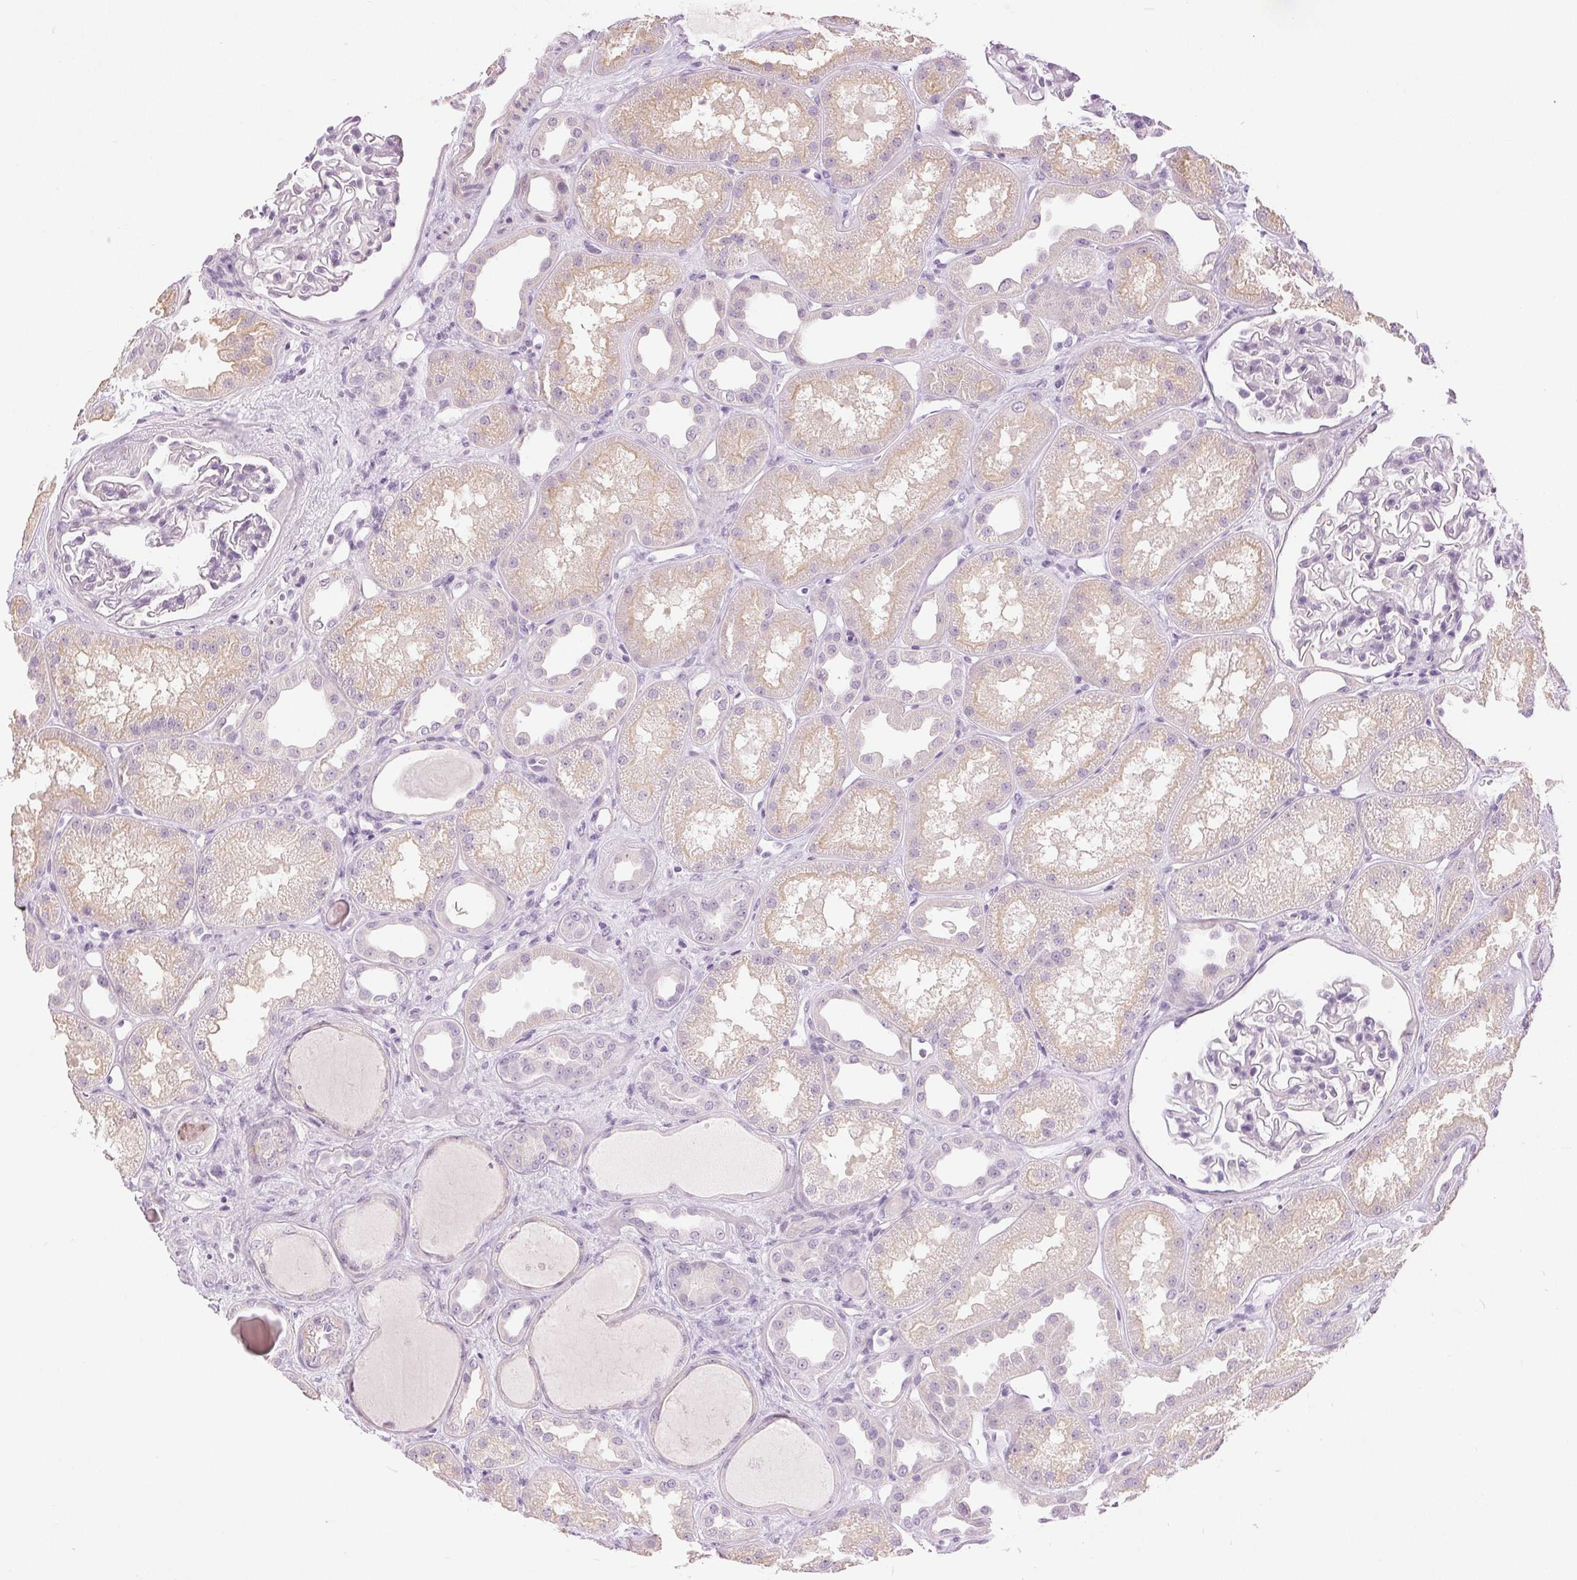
{"staining": {"intensity": "negative", "quantity": "none", "location": "none"}, "tissue": "kidney", "cell_type": "Cells in glomeruli", "image_type": "normal", "snomed": [{"axis": "morphology", "description": "Normal tissue, NOS"}, {"axis": "topography", "description": "Kidney"}], "caption": "High power microscopy photomicrograph of an immunohistochemistry (IHC) image of normal kidney, revealing no significant expression in cells in glomeruli.", "gene": "DSG3", "patient": {"sex": "male", "age": 61}}